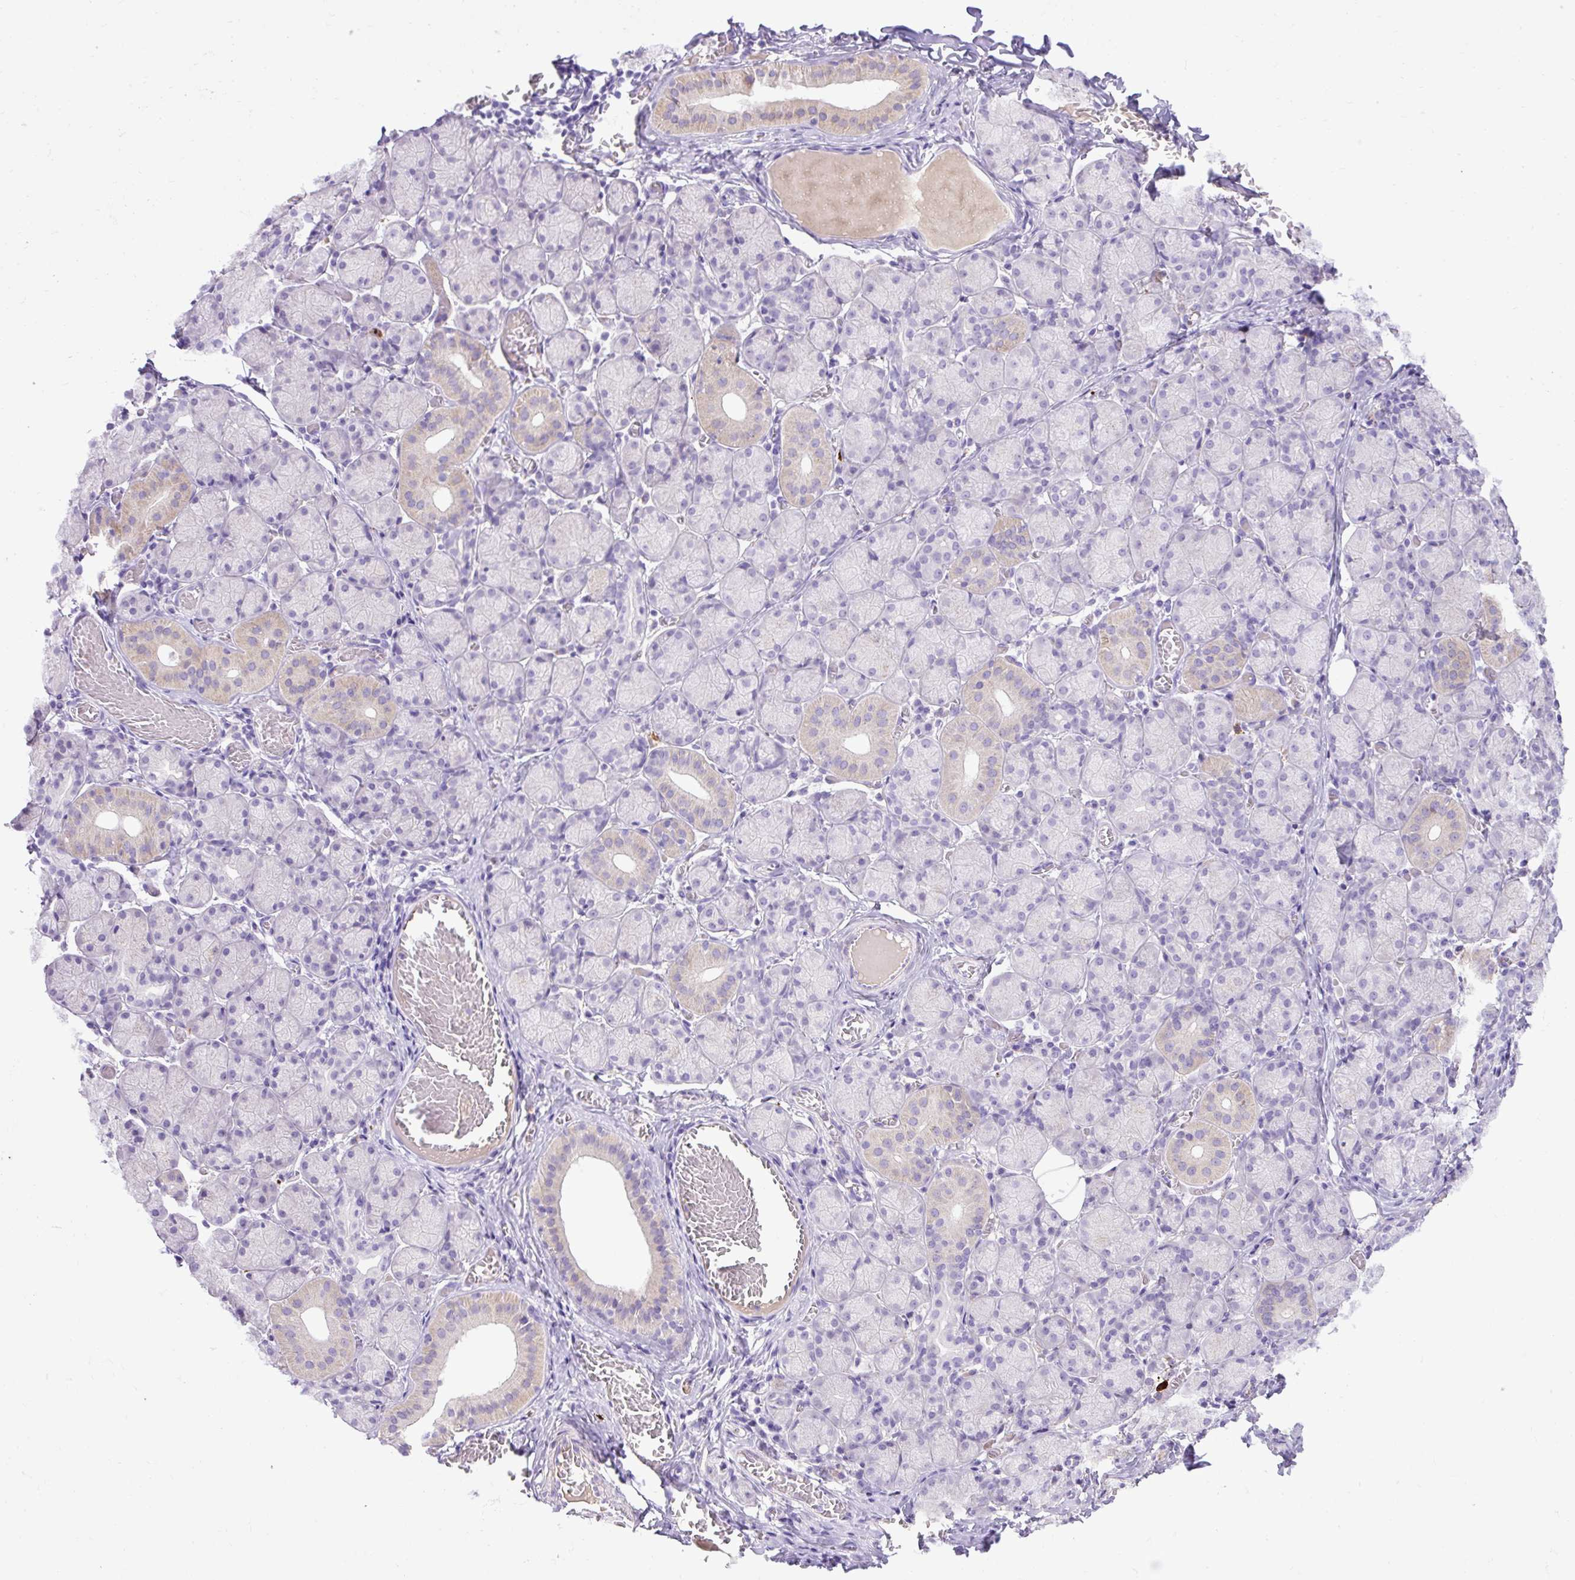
{"staining": {"intensity": "weak", "quantity": "<25%", "location": "cytoplasmic/membranous"}, "tissue": "salivary gland", "cell_type": "Glandular cells", "image_type": "normal", "snomed": [{"axis": "morphology", "description": "Normal tissue, NOS"}, {"axis": "topography", "description": "Salivary gland"}], "caption": "Immunohistochemical staining of normal human salivary gland demonstrates no significant positivity in glandular cells. (Stains: DAB (3,3'-diaminobenzidine) IHC with hematoxylin counter stain, Microscopy: brightfield microscopy at high magnification).", "gene": "SPTBN5", "patient": {"sex": "female", "age": 24}}